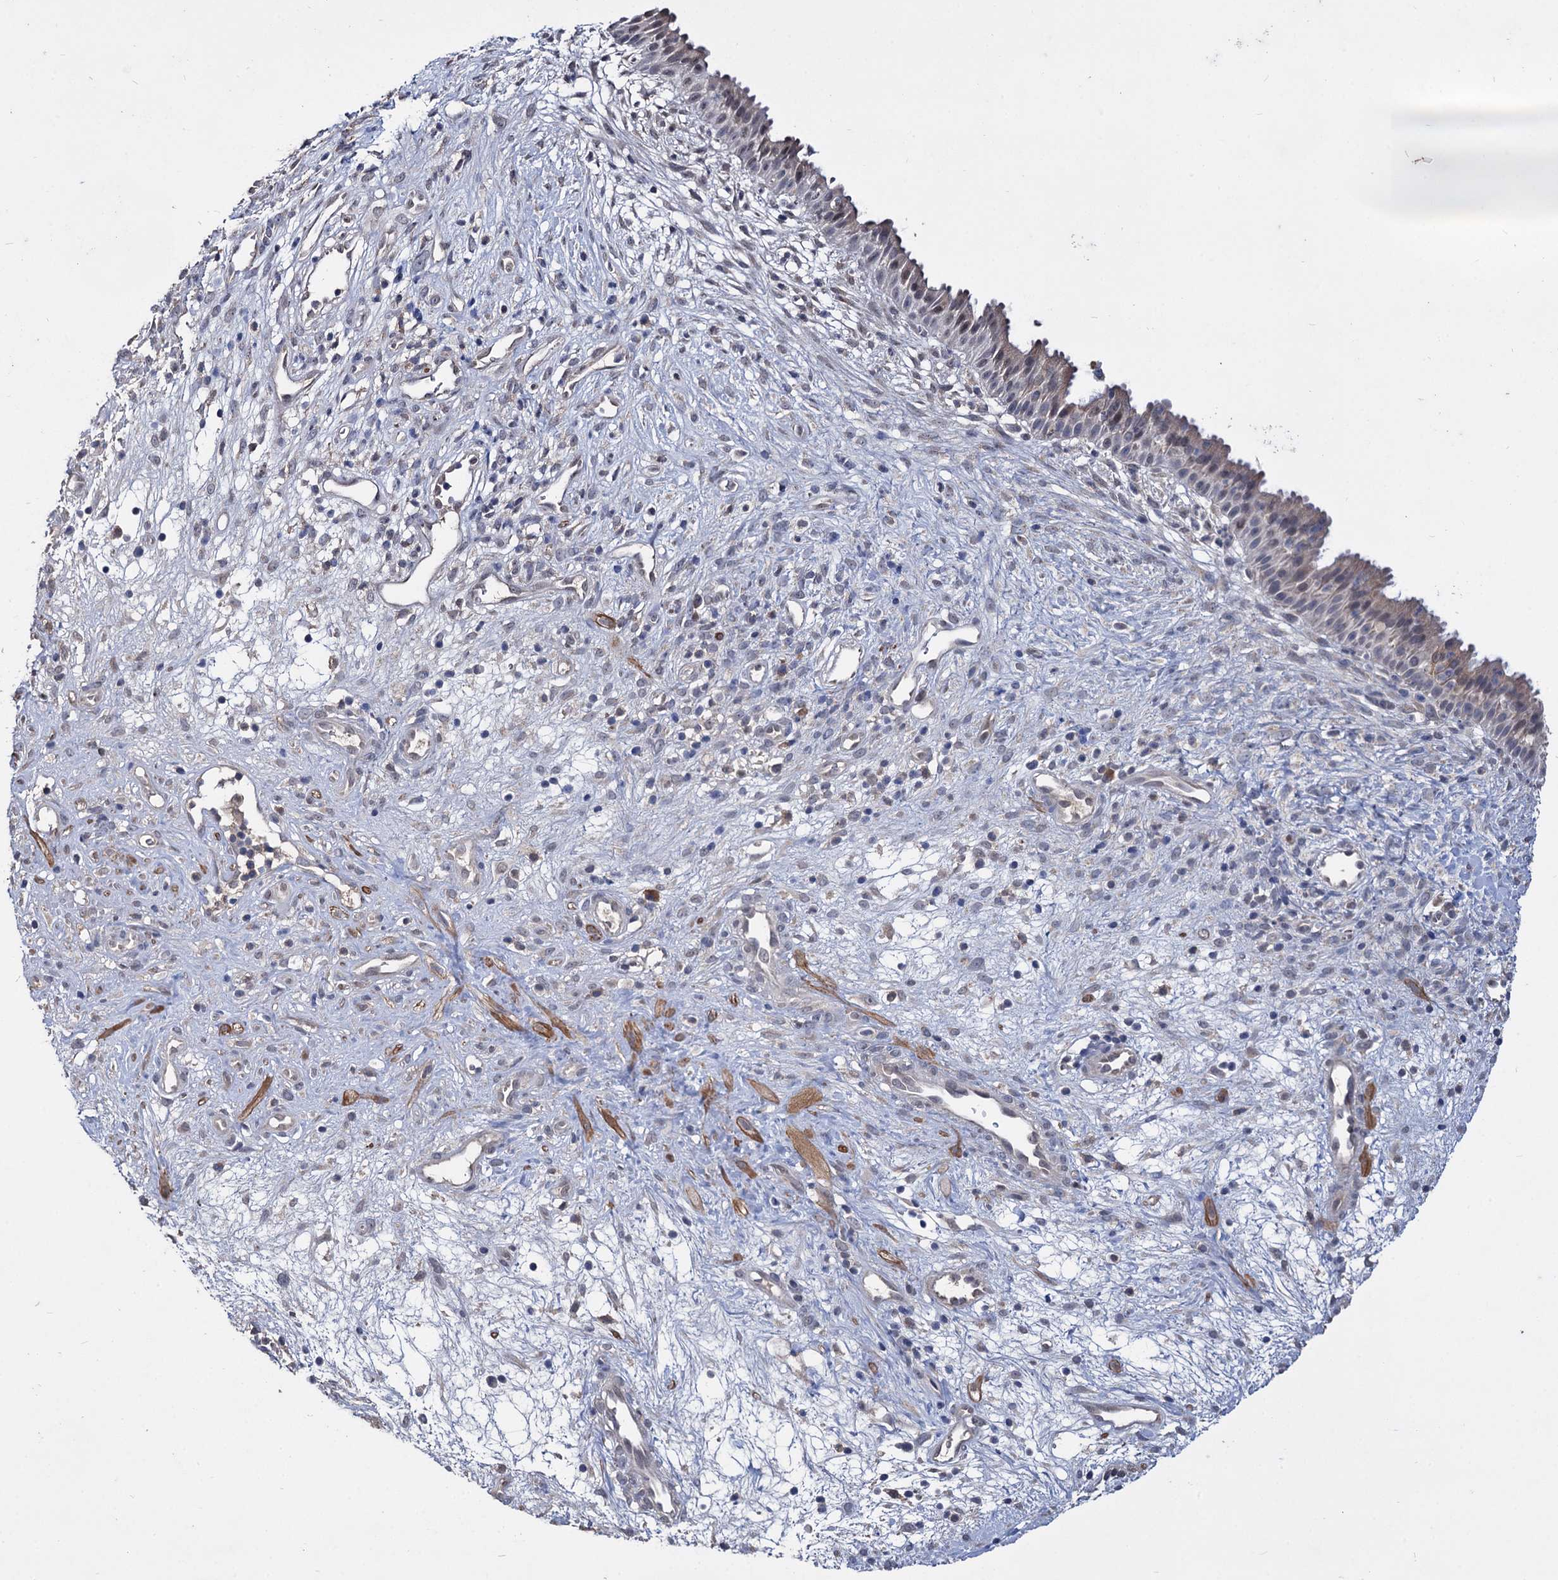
{"staining": {"intensity": "weak", "quantity": "25%-75%", "location": "nuclear"}, "tissue": "nasopharynx", "cell_type": "Respiratory epithelial cells", "image_type": "normal", "snomed": [{"axis": "morphology", "description": "Normal tissue, NOS"}, {"axis": "topography", "description": "Nasopharynx"}], "caption": "Protein positivity by immunohistochemistry displays weak nuclear staining in approximately 25%-75% of respiratory epithelial cells in normal nasopharynx. The staining was performed using DAB (3,3'-diaminobenzidine) to visualize the protein expression in brown, while the nuclei were stained in blue with hematoxylin (Magnification: 20x).", "gene": "CLPB", "patient": {"sex": "male", "age": 22}}